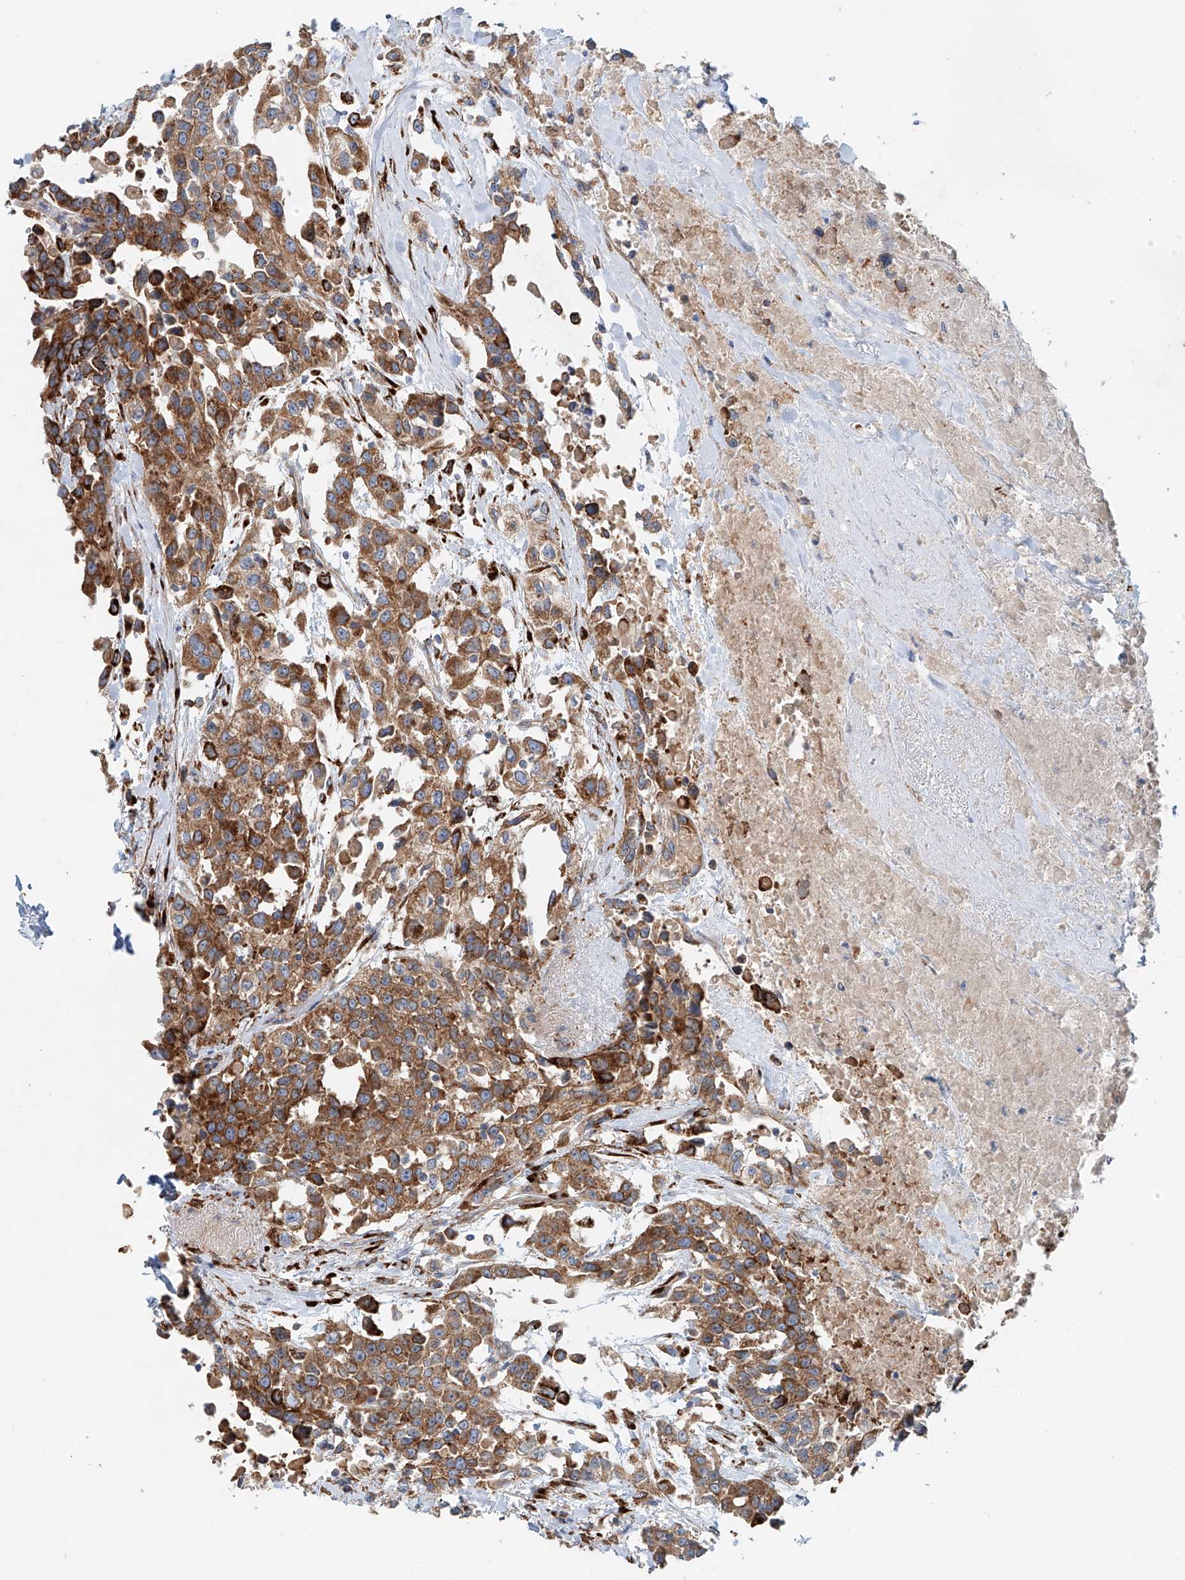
{"staining": {"intensity": "moderate", "quantity": ">75%", "location": "cytoplasmic/membranous"}, "tissue": "urothelial cancer", "cell_type": "Tumor cells", "image_type": "cancer", "snomed": [{"axis": "morphology", "description": "Urothelial carcinoma, High grade"}, {"axis": "topography", "description": "Urinary bladder"}], "caption": "A brown stain highlights moderate cytoplasmic/membranous staining of a protein in urothelial cancer tumor cells.", "gene": "SNAP29", "patient": {"sex": "female", "age": 80}}